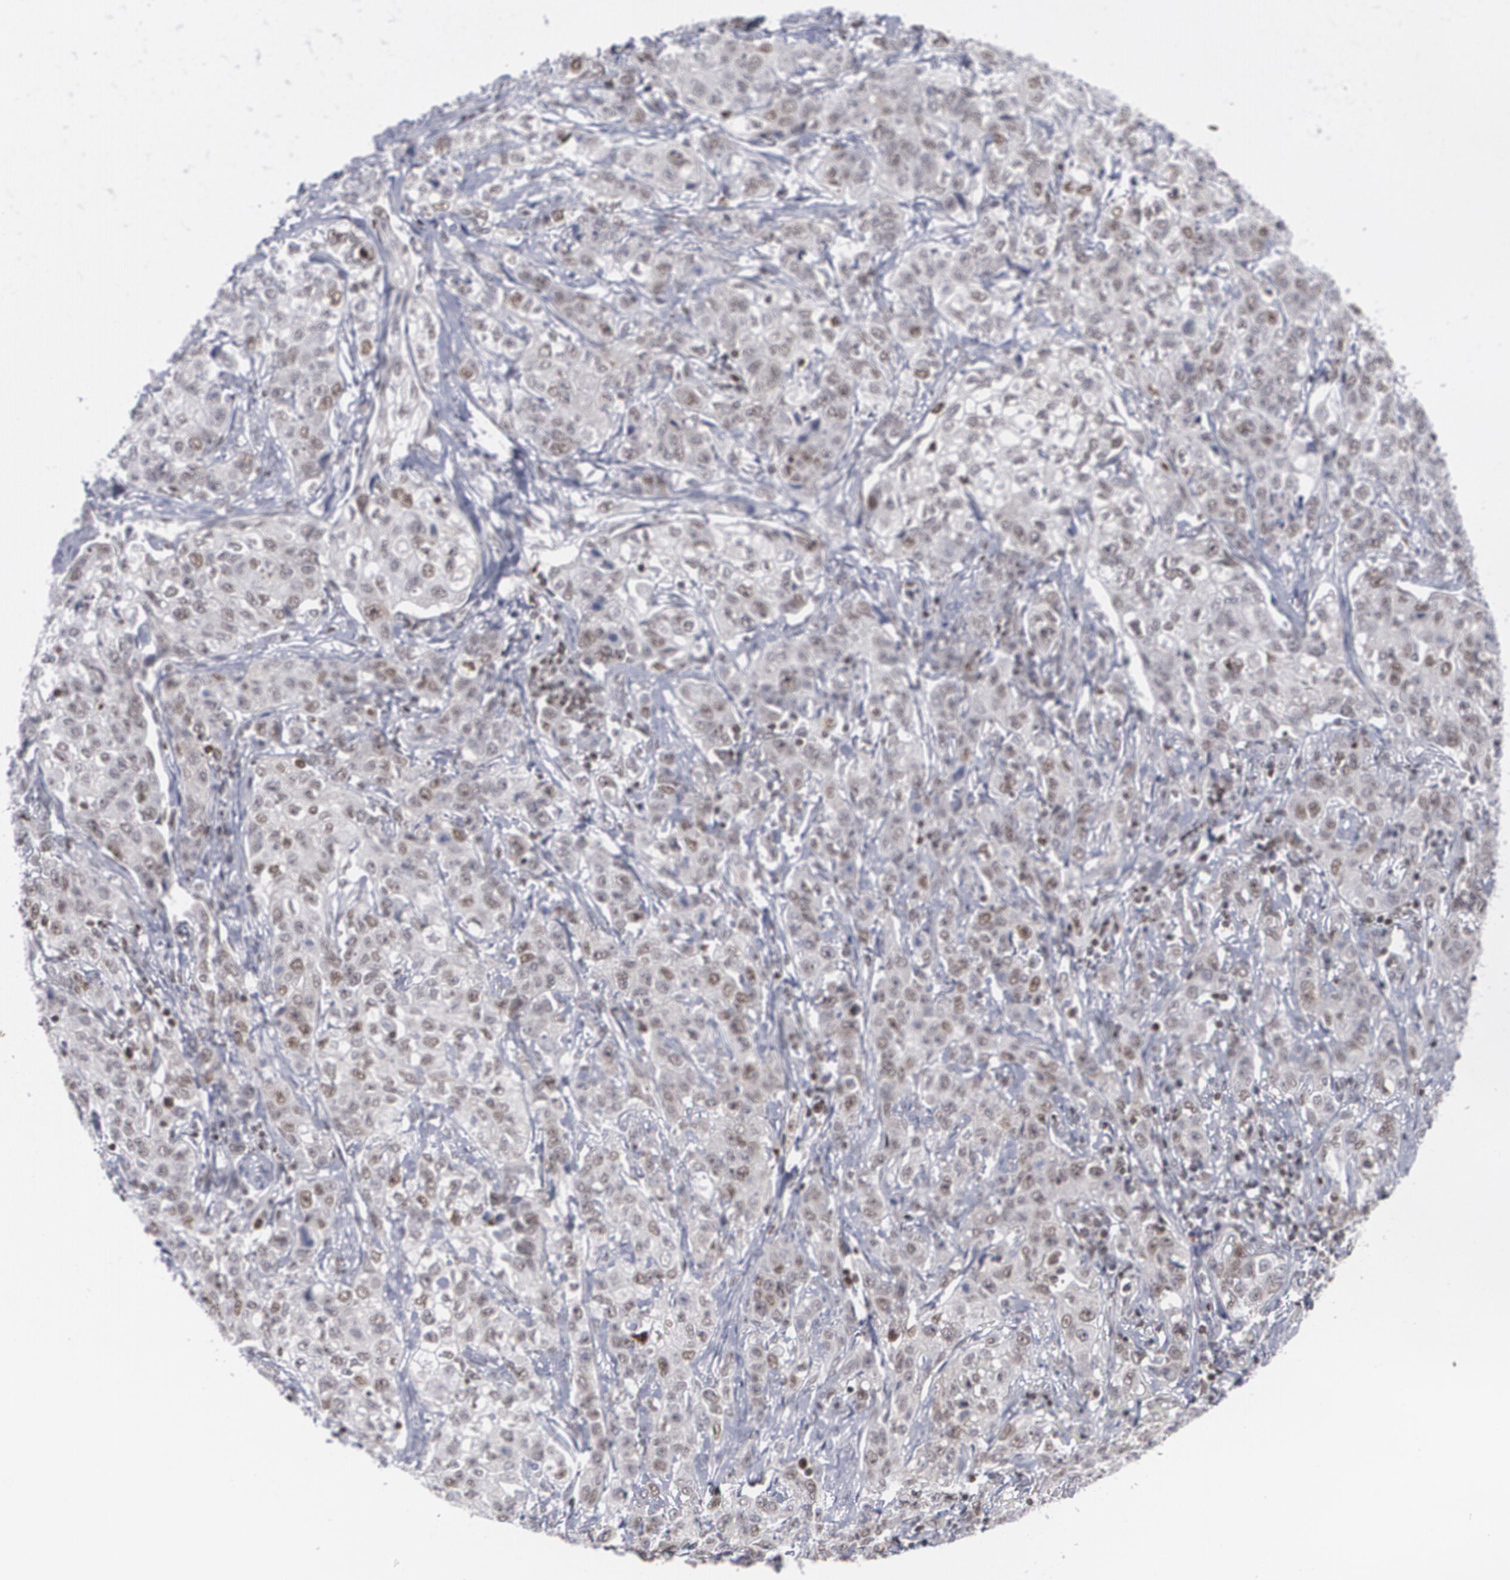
{"staining": {"intensity": "weak", "quantity": "25%-75%", "location": "nuclear"}, "tissue": "stomach cancer", "cell_type": "Tumor cells", "image_type": "cancer", "snomed": [{"axis": "morphology", "description": "Adenocarcinoma, NOS"}, {"axis": "topography", "description": "Stomach"}], "caption": "IHC photomicrograph of neoplastic tissue: human stomach cancer (adenocarcinoma) stained using immunohistochemistry exhibits low levels of weak protein expression localized specifically in the nuclear of tumor cells, appearing as a nuclear brown color.", "gene": "MCL1", "patient": {"sex": "male", "age": 48}}